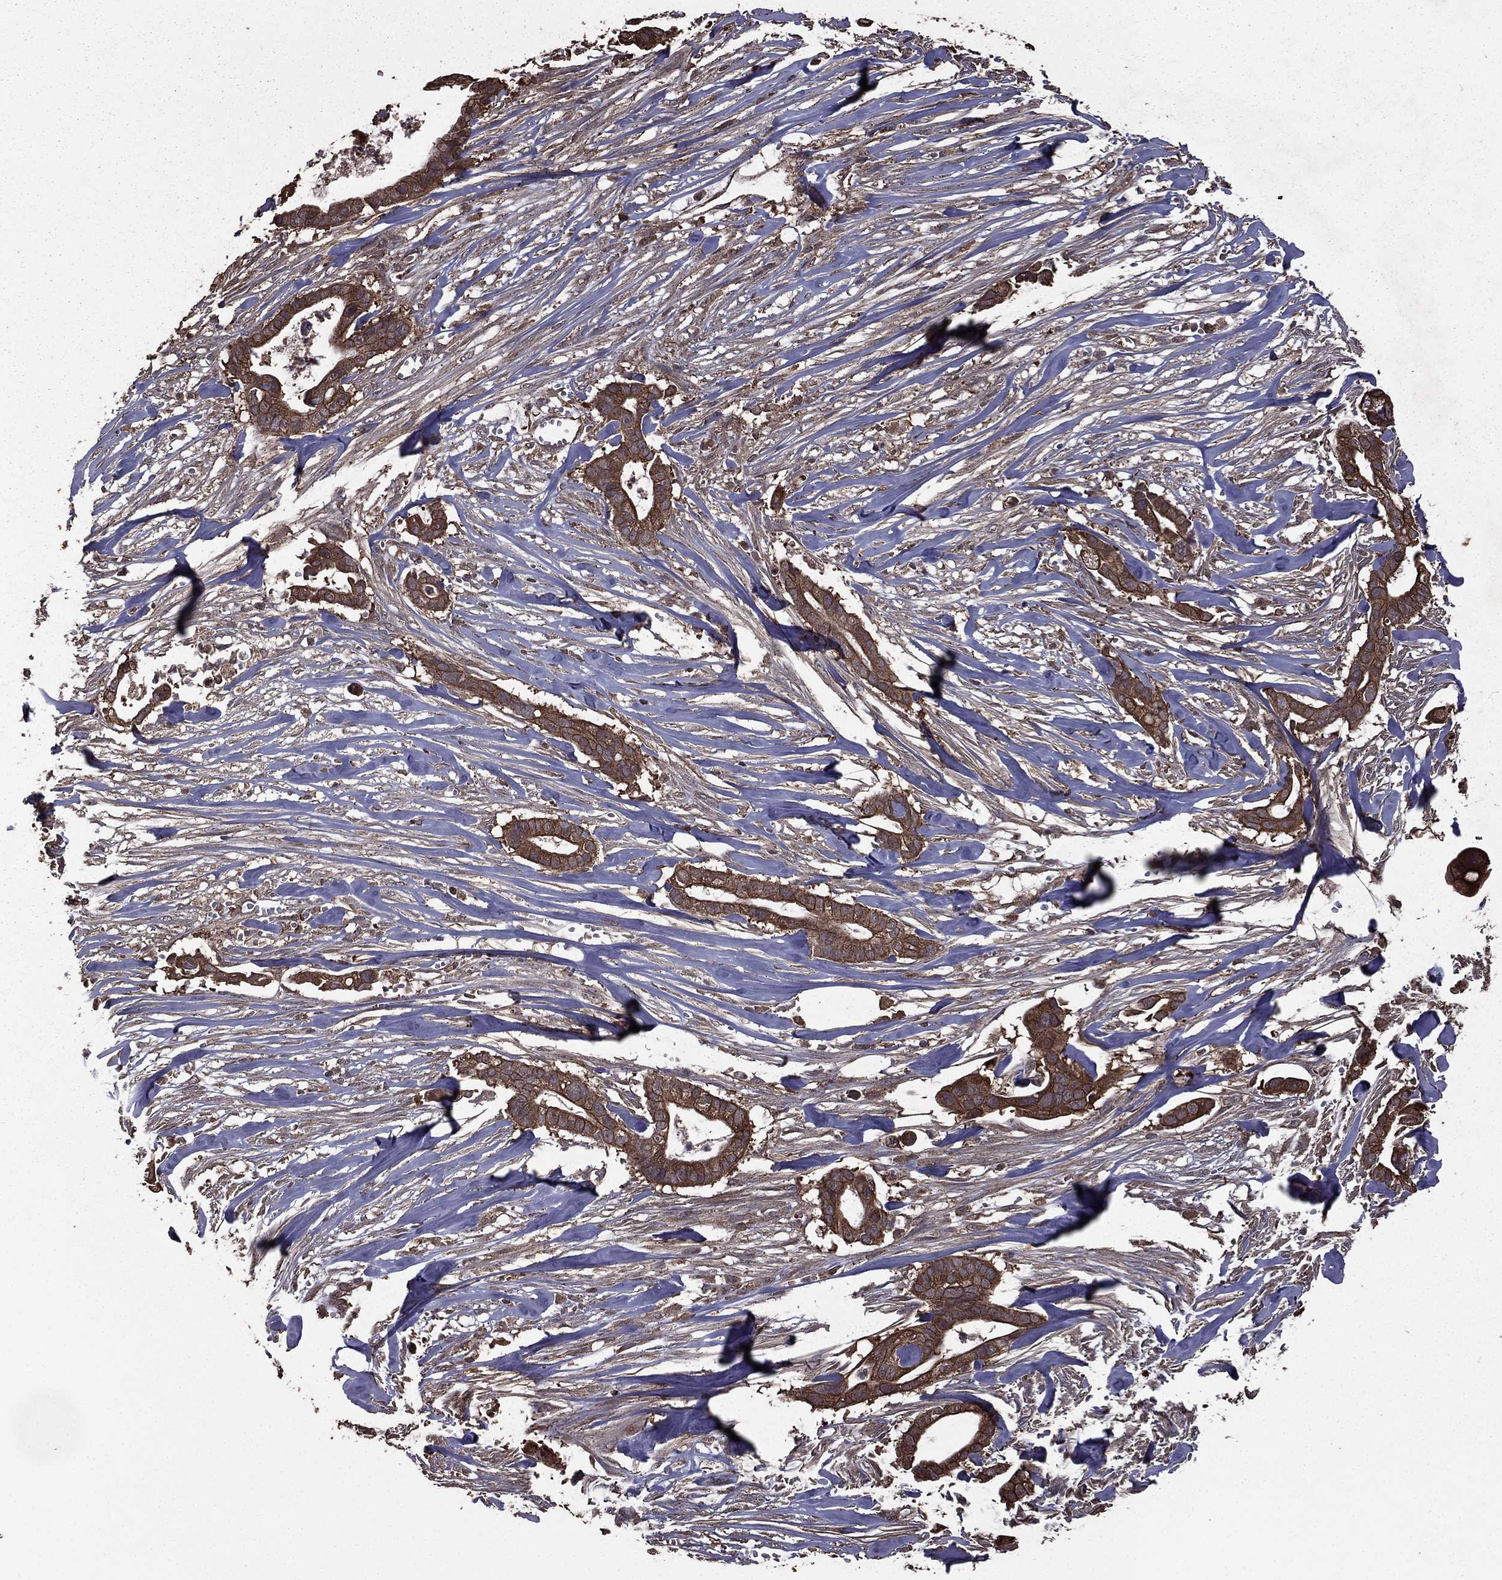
{"staining": {"intensity": "weak", "quantity": ">75%", "location": "cytoplasmic/membranous"}, "tissue": "pancreatic cancer", "cell_type": "Tumor cells", "image_type": "cancer", "snomed": [{"axis": "morphology", "description": "Adenocarcinoma, NOS"}, {"axis": "topography", "description": "Pancreas"}], "caption": "This histopathology image exhibits adenocarcinoma (pancreatic) stained with IHC to label a protein in brown. The cytoplasmic/membranous of tumor cells show weak positivity for the protein. Nuclei are counter-stained blue.", "gene": "BIRC6", "patient": {"sex": "male", "age": 61}}